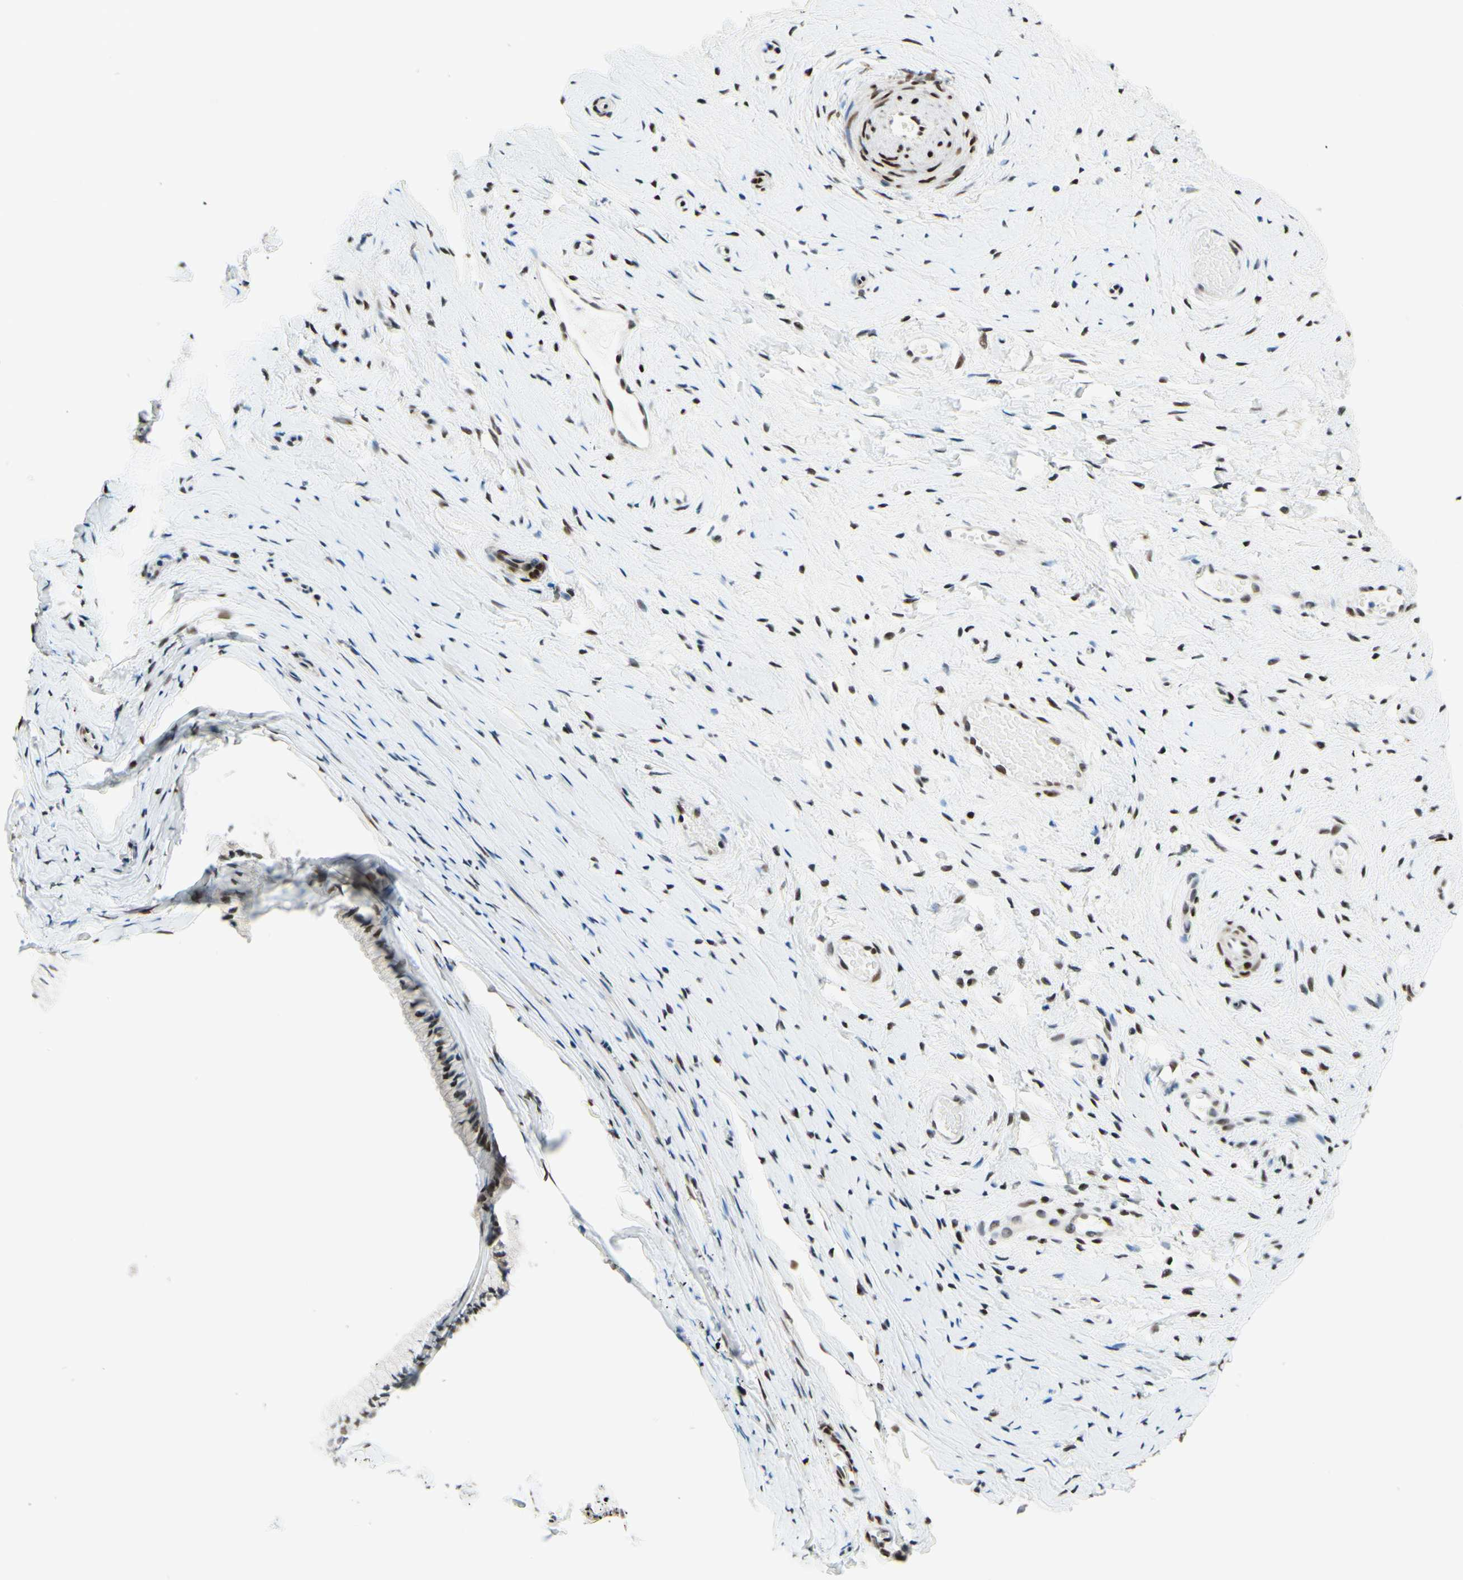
{"staining": {"intensity": "moderate", "quantity": ">75%", "location": "nuclear"}, "tissue": "cervix", "cell_type": "Glandular cells", "image_type": "normal", "snomed": [{"axis": "morphology", "description": "Normal tissue, NOS"}, {"axis": "topography", "description": "Cervix"}], "caption": "A brown stain highlights moderate nuclear staining of a protein in glandular cells of unremarkable cervix.", "gene": "CBX7", "patient": {"sex": "female", "age": 39}}